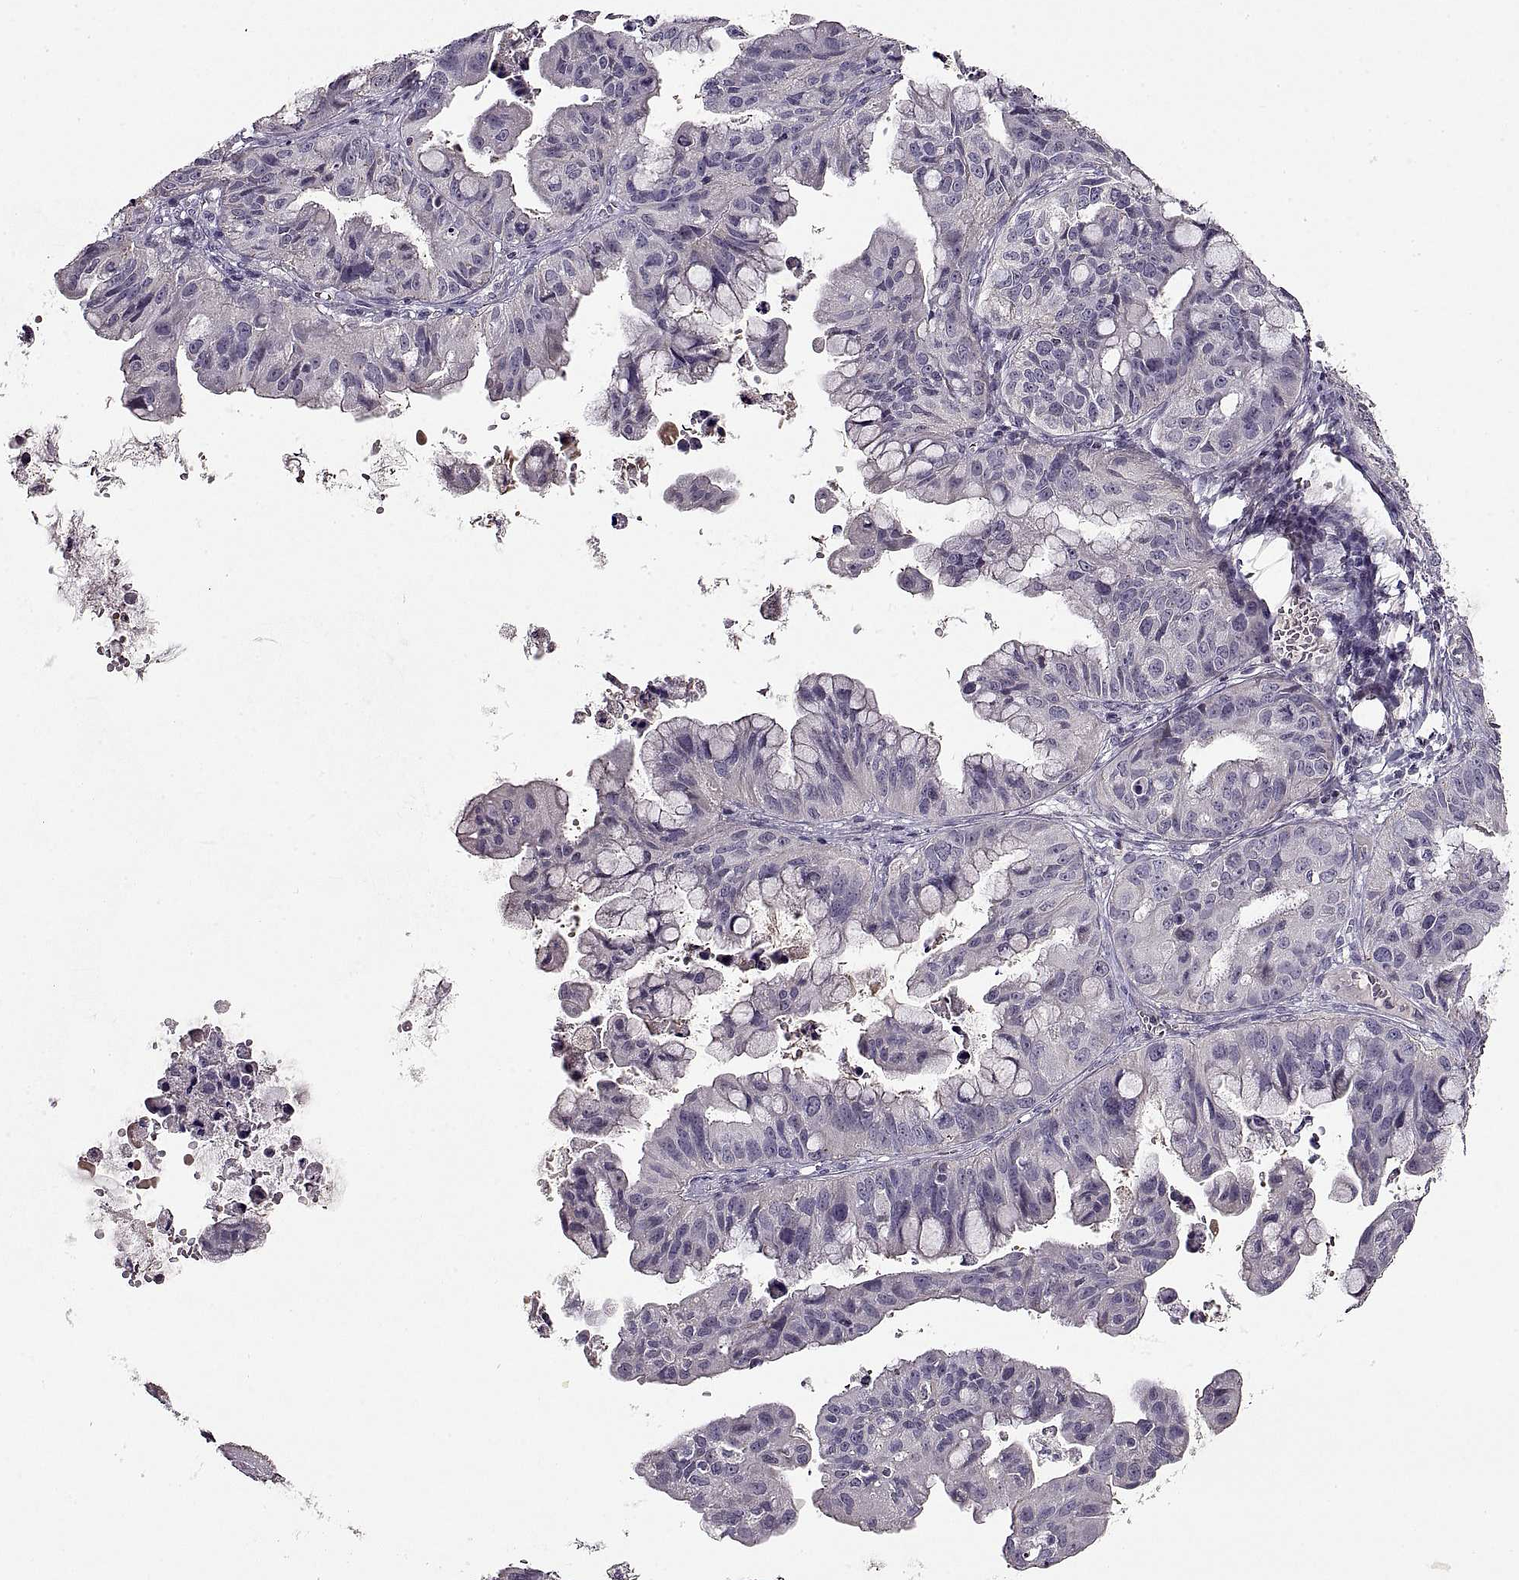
{"staining": {"intensity": "negative", "quantity": "none", "location": "none"}, "tissue": "ovarian cancer", "cell_type": "Tumor cells", "image_type": "cancer", "snomed": [{"axis": "morphology", "description": "Cystadenocarcinoma, mucinous, NOS"}, {"axis": "topography", "description": "Ovary"}], "caption": "DAB immunohistochemical staining of human ovarian cancer exhibits no significant positivity in tumor cells.", "gene": "ADAM11", "patient": {"sex": "female", "age": 76}}